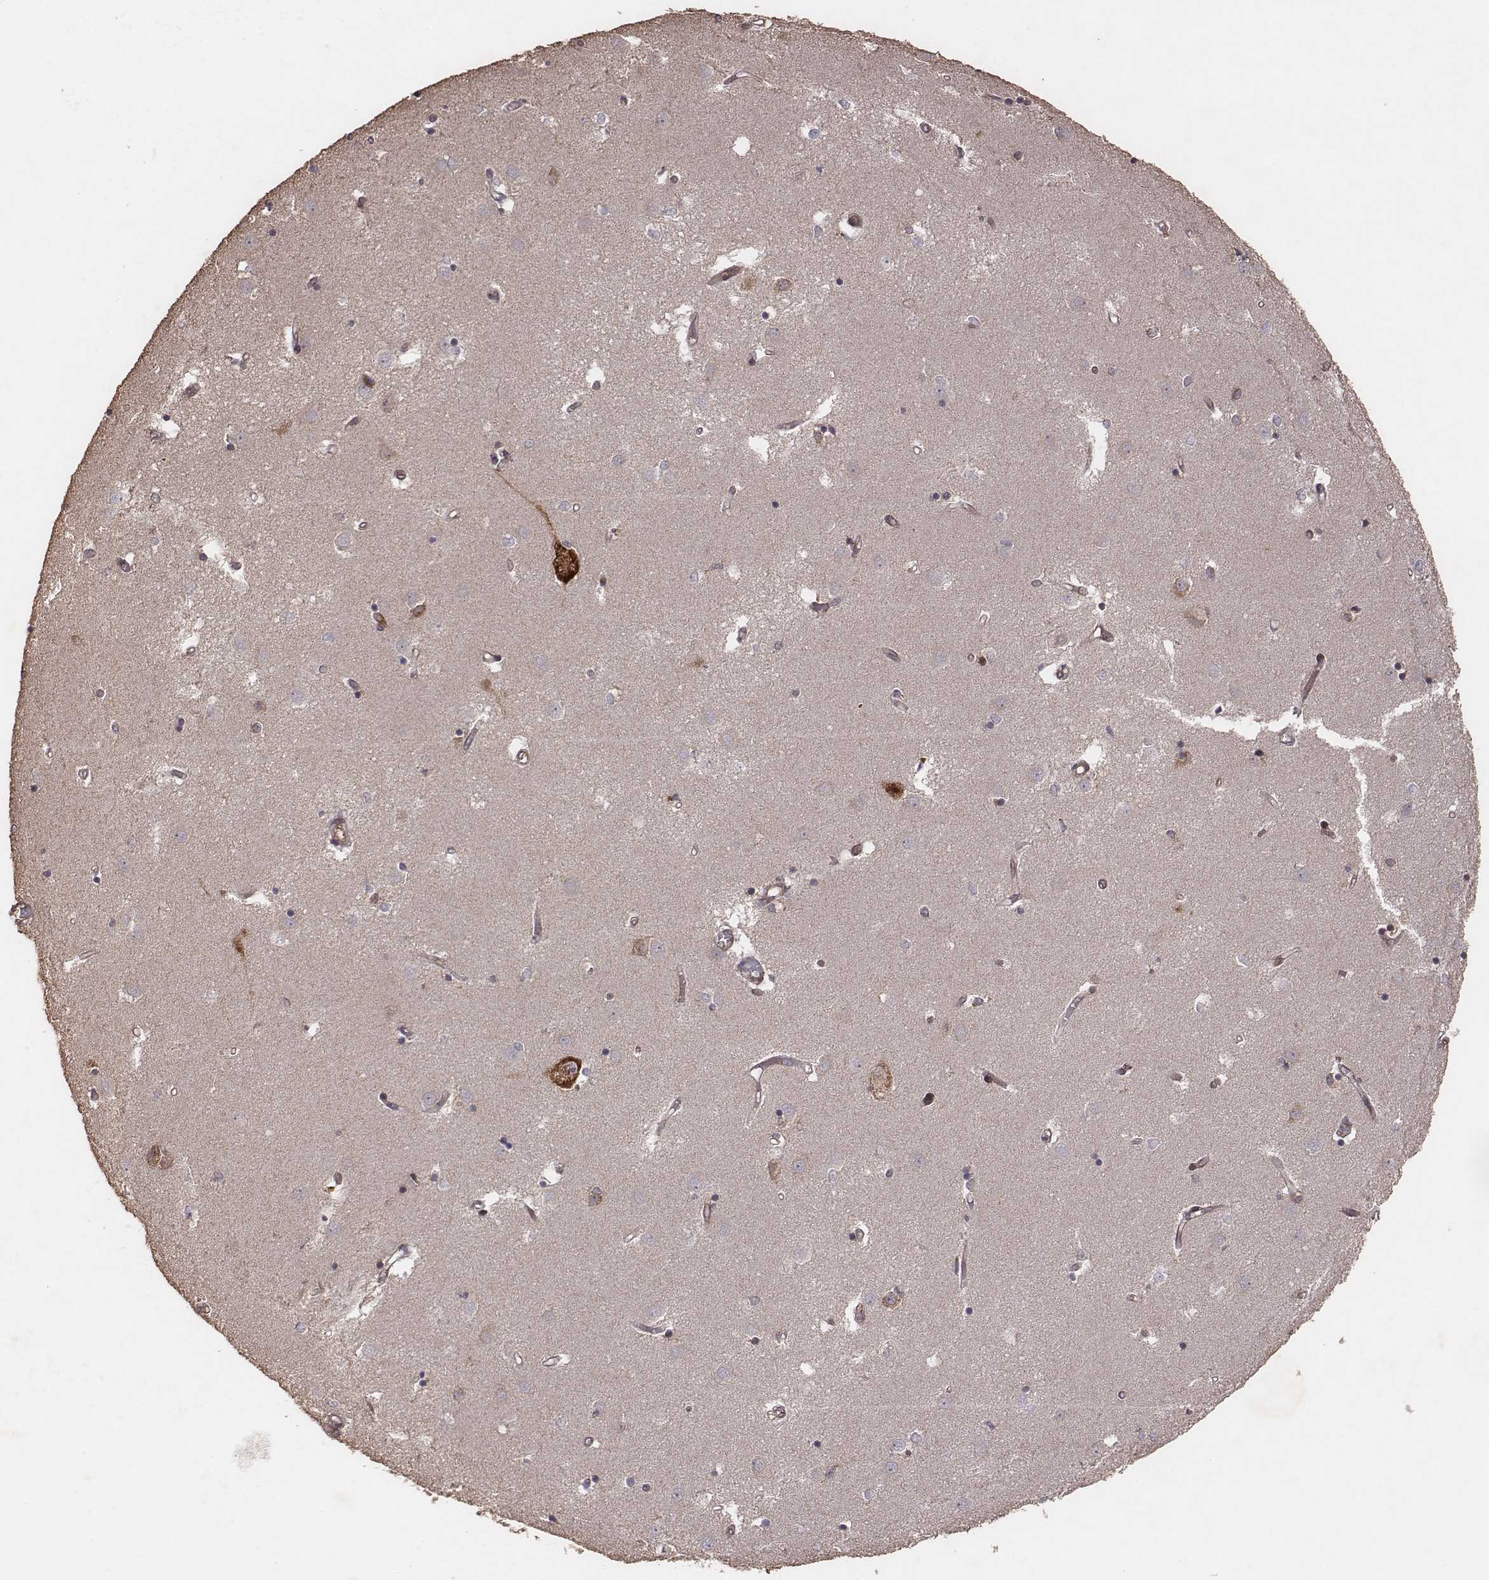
{"staining": {"intensity": "moderate", "quantity": "25%-75%", "location": "cytoplasmic/membranous"}, "tissue": "caudate", "cell_type": "Glial cells", "image_type": "normal", "snomed": [{"axis": "morphology", "description": "Normal tissue, NOS"}, {"axis": "topography", "description": "Lateral ventricle wall"}], "caption": "The immunohistochemical stain labels moderate cytoplasmic/membranous staining in glial cells of benign caudate. (IHC, brightfield microscopy, high magnification).", "gene": "TXLNA", "patient": {"sex": "male", "age": 54}}